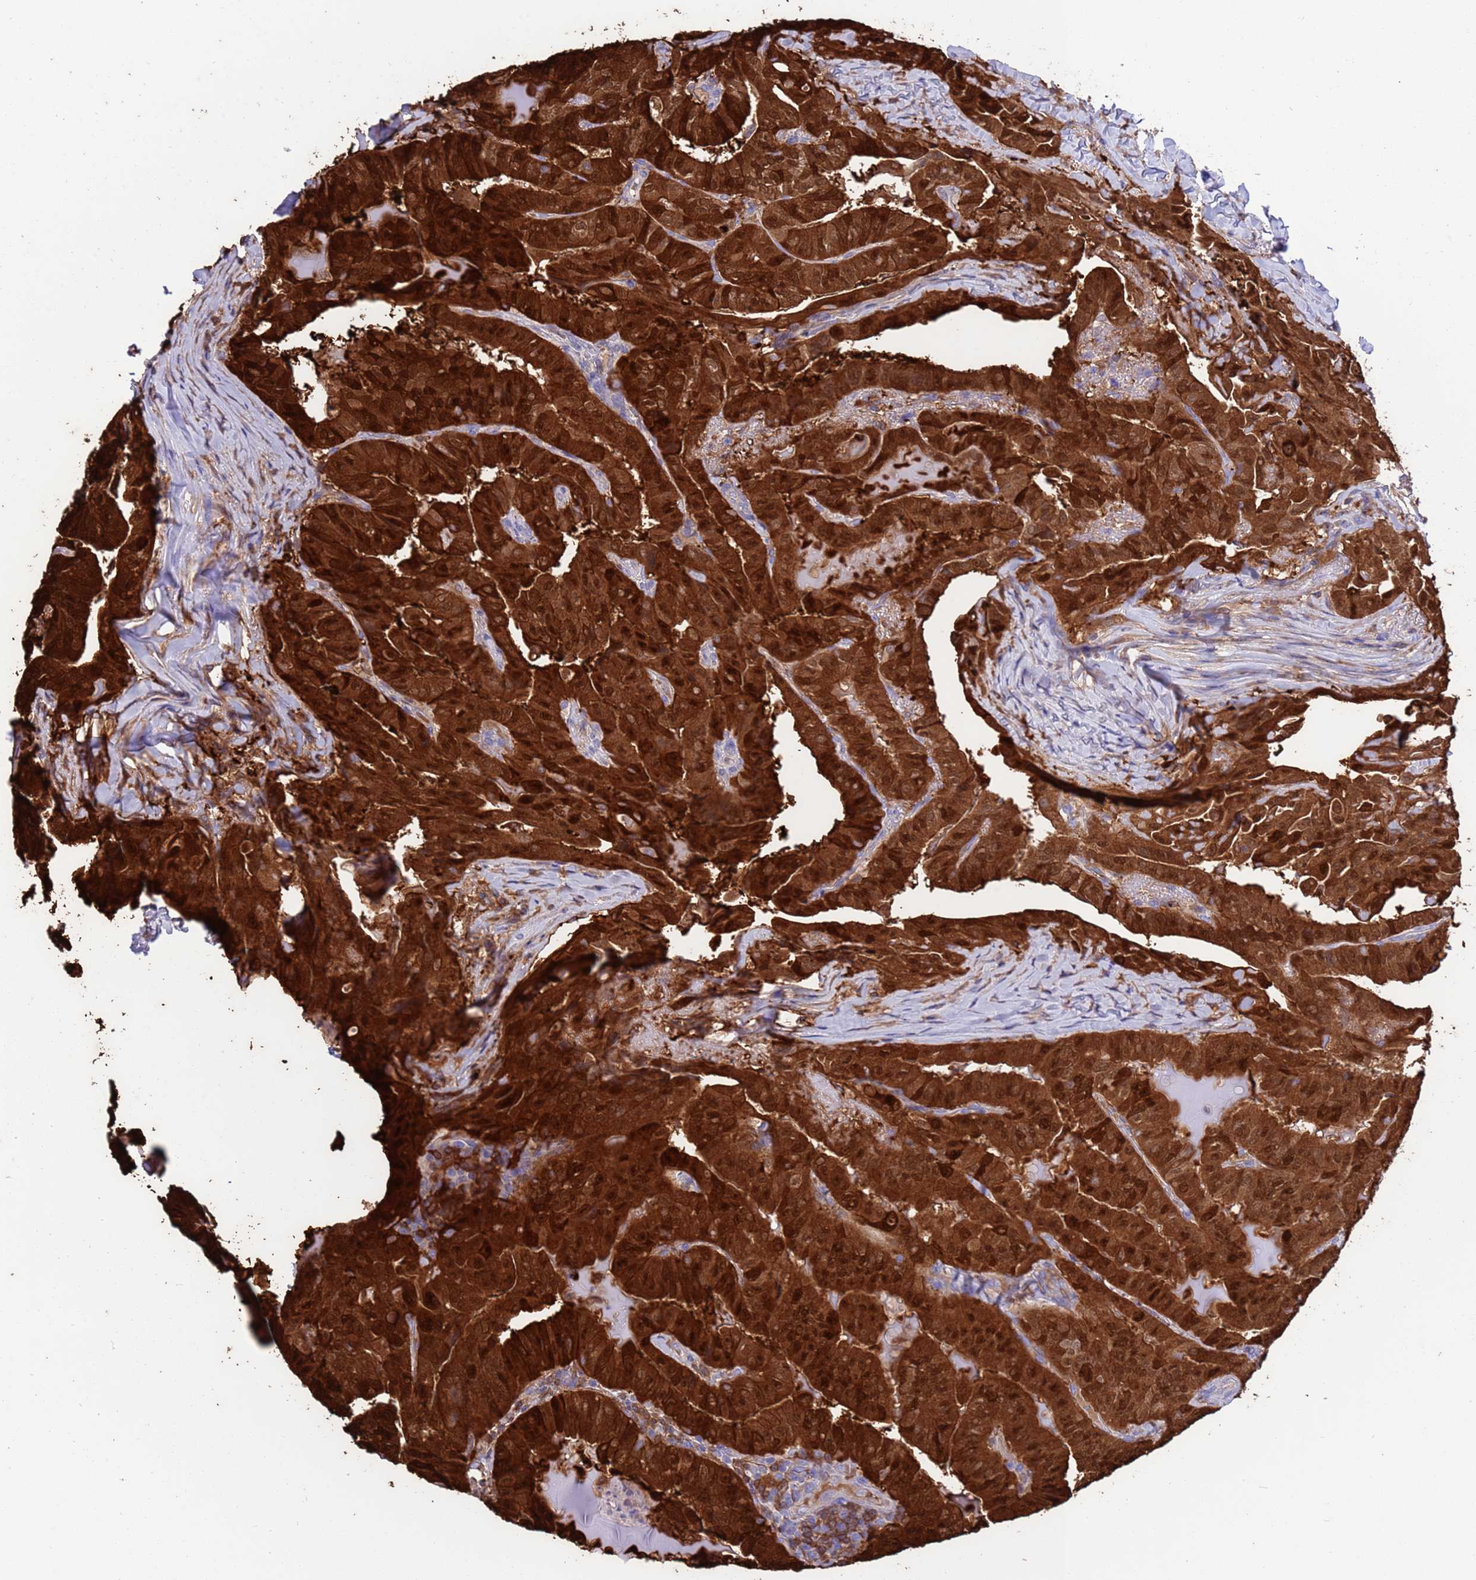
{"staining": {"intensity": "strong", "quantity": ">75%", "location": "cytoplasmic/membranous,nuclear"}, "tissue": "thyroid cancer", "cell_type": "Tumor cells", "image_type": "cancer", "snomed": [{"axis": "morphology", "description": "Papillary adenocarcinoma, NOS"}, {"axis": "topography", "description": "Thyroid gland"}], "caption": "Thyroid cancer (papillary adenocarcinoma) stained for a protein (brown) shows strong cytoplasmic/membranous and nuclear positive expression in approximately >75% of tumor cells.", "gene": "C6orf47", "patient": {"sex": "female", "age": 68}}